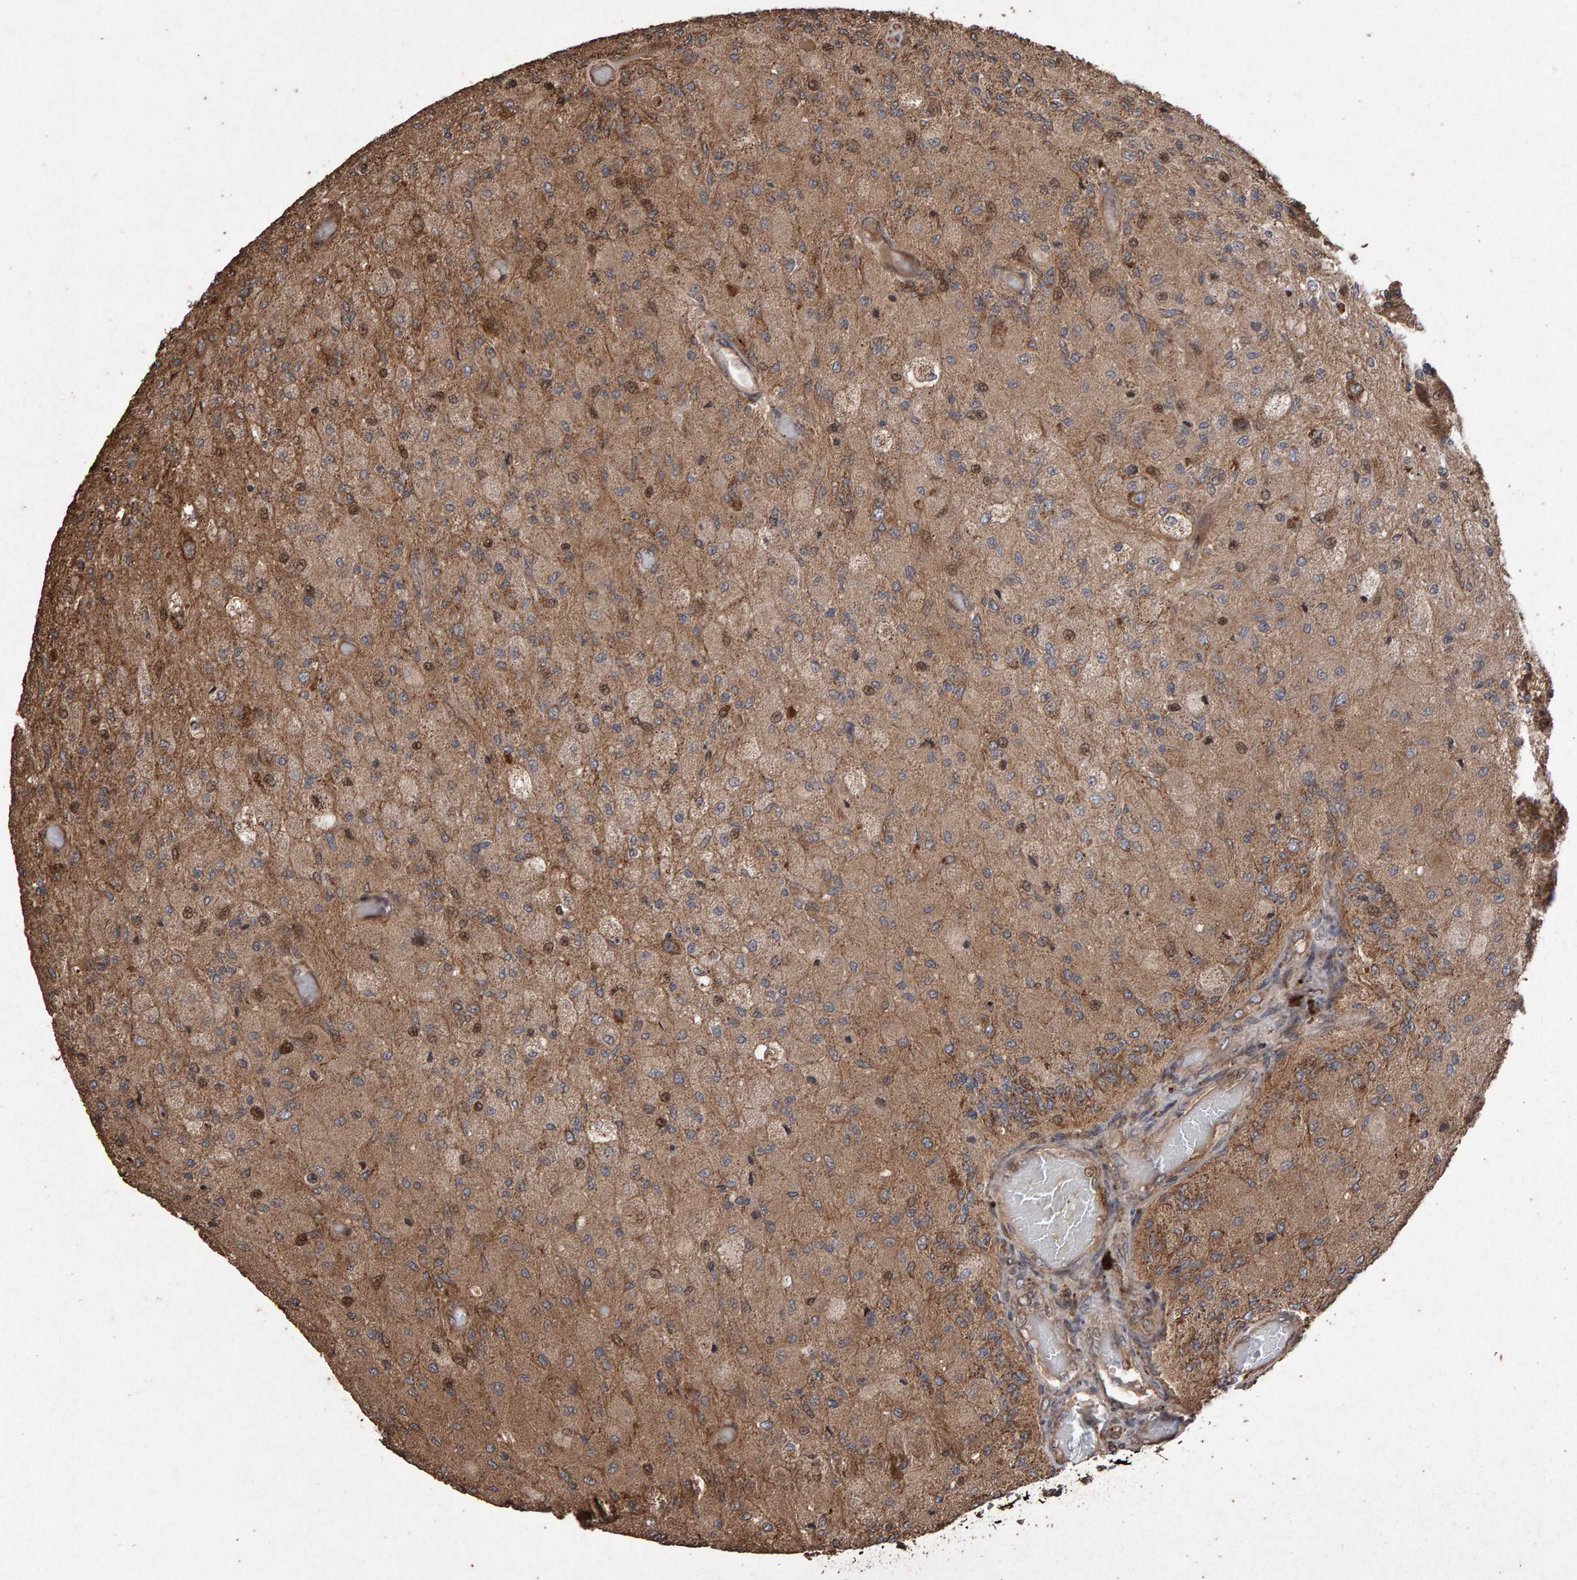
{"staining": {"intensity": "moderate", "quantity": ">75%", "location": "cytoplasmic/membranous"}, "tissue": "glioma", "cell_type": "Tumor cells", "image_type": "cancer", "snomed": [{"axis": "morphology", "description": "Normal tissue, NOS"}, {"axis": "morphology", "description": "Glioma, malignant, High grade"}, {"axis": "topography", "description": "Cerebral cortex"}], "caption": "Protein expression by IHC exhibits moderate cytoplasmic/membranous expression in approximately >75% of tumor cells in high-grade glioma (malignant).", "gene": "OSBP2", "patient": {"sex": "male", "age": 77}}